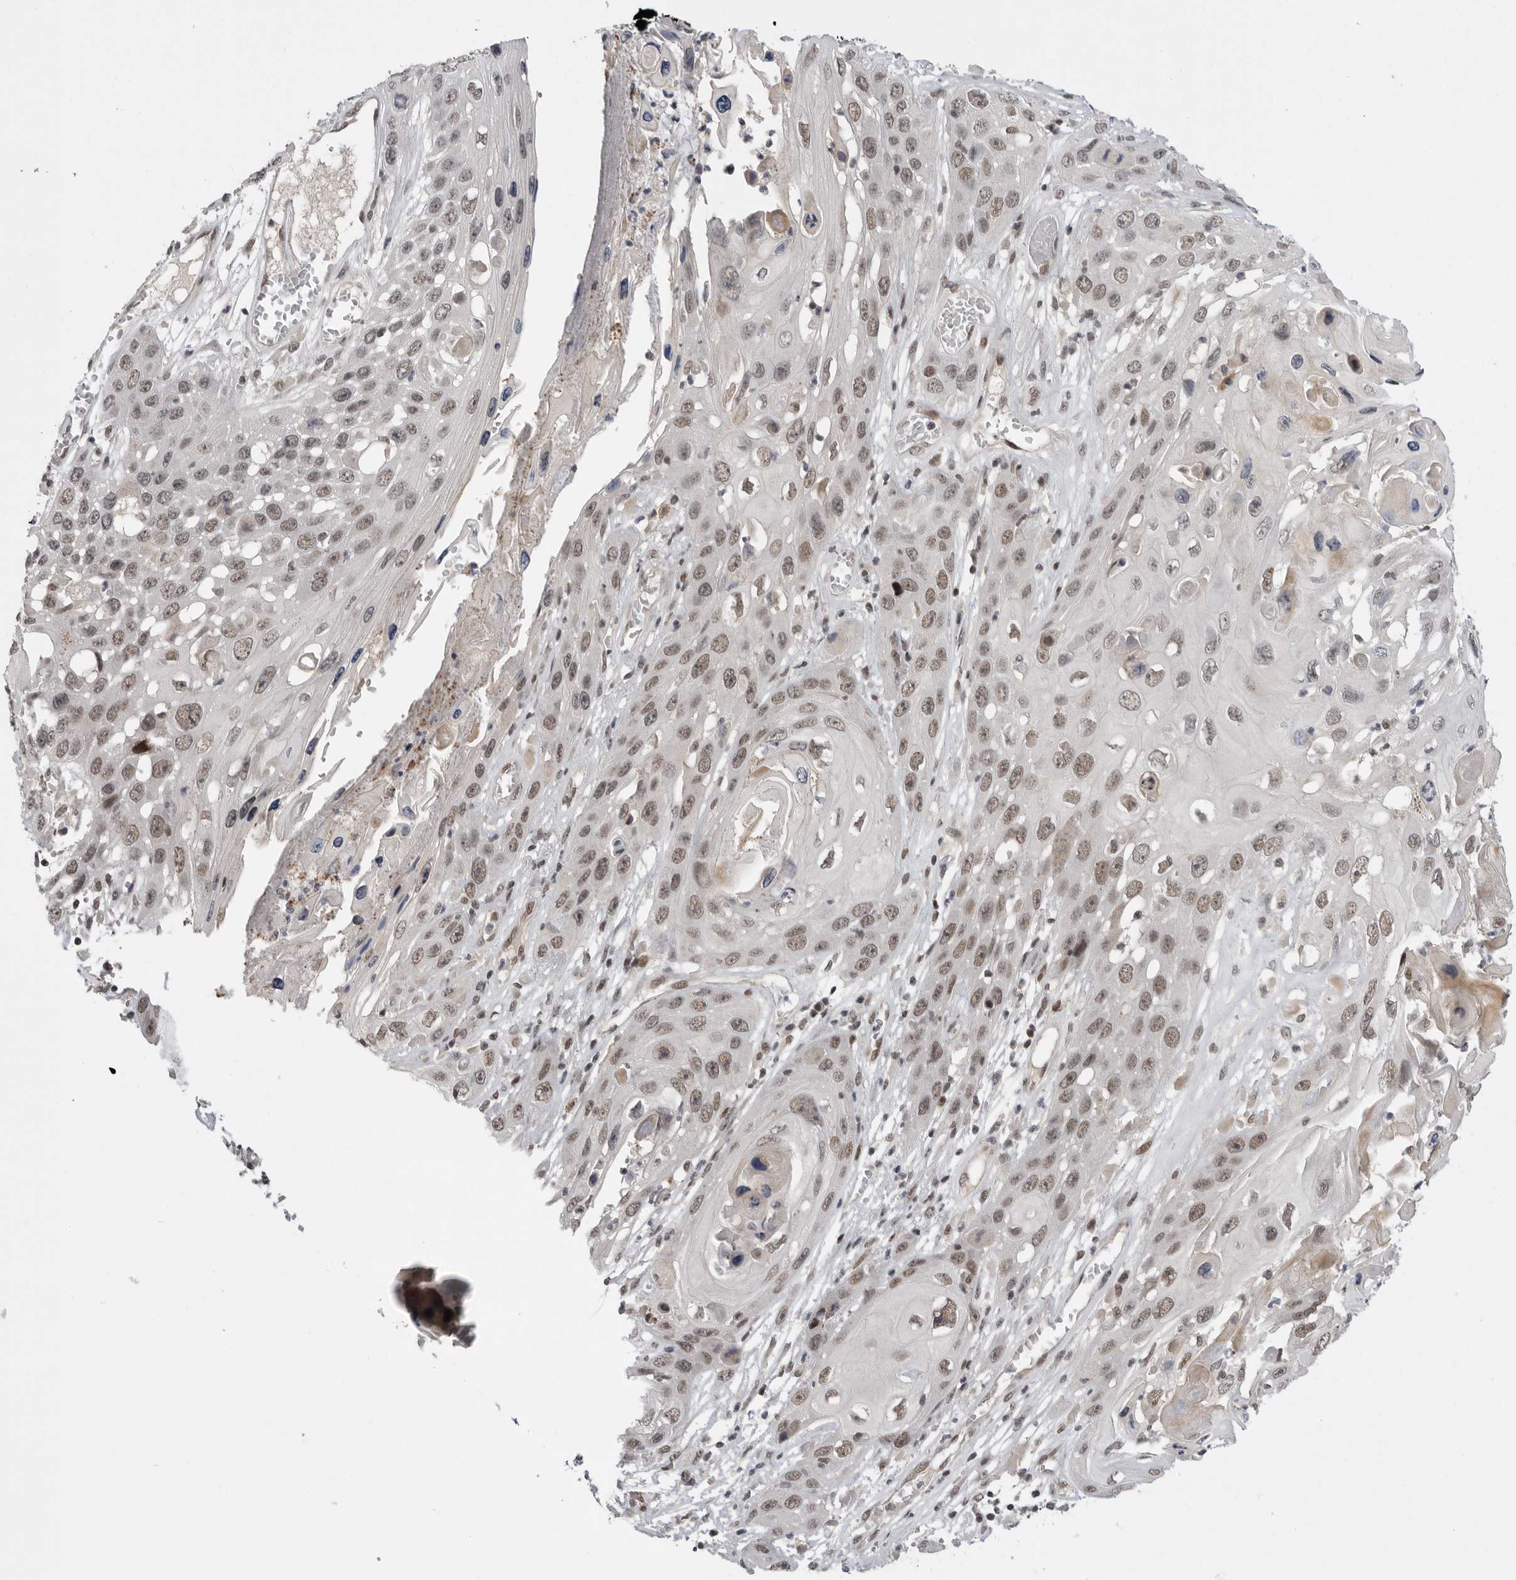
{"staining": {"intensity": "weak", "quantity": ">75%", "location": "nuclear"}, "tissue": "skin cancer", "cell_type": "Tumor cells", "image_type": "cancer", "snomed": [{"axis": "morphology", "description": "Squamous cell carcinoma, NOS"}, {"axis": "topography", "description": "Skin"}], "caption": "IHC histopathology image of human squamous cell carcinoma (skin) stained for a protein (brown), which shows low levels of weak nuclear positivity in about >75% of tumor cells.", "gene": "POU5F1", "patient": {"sex": "male", "age": 55}}